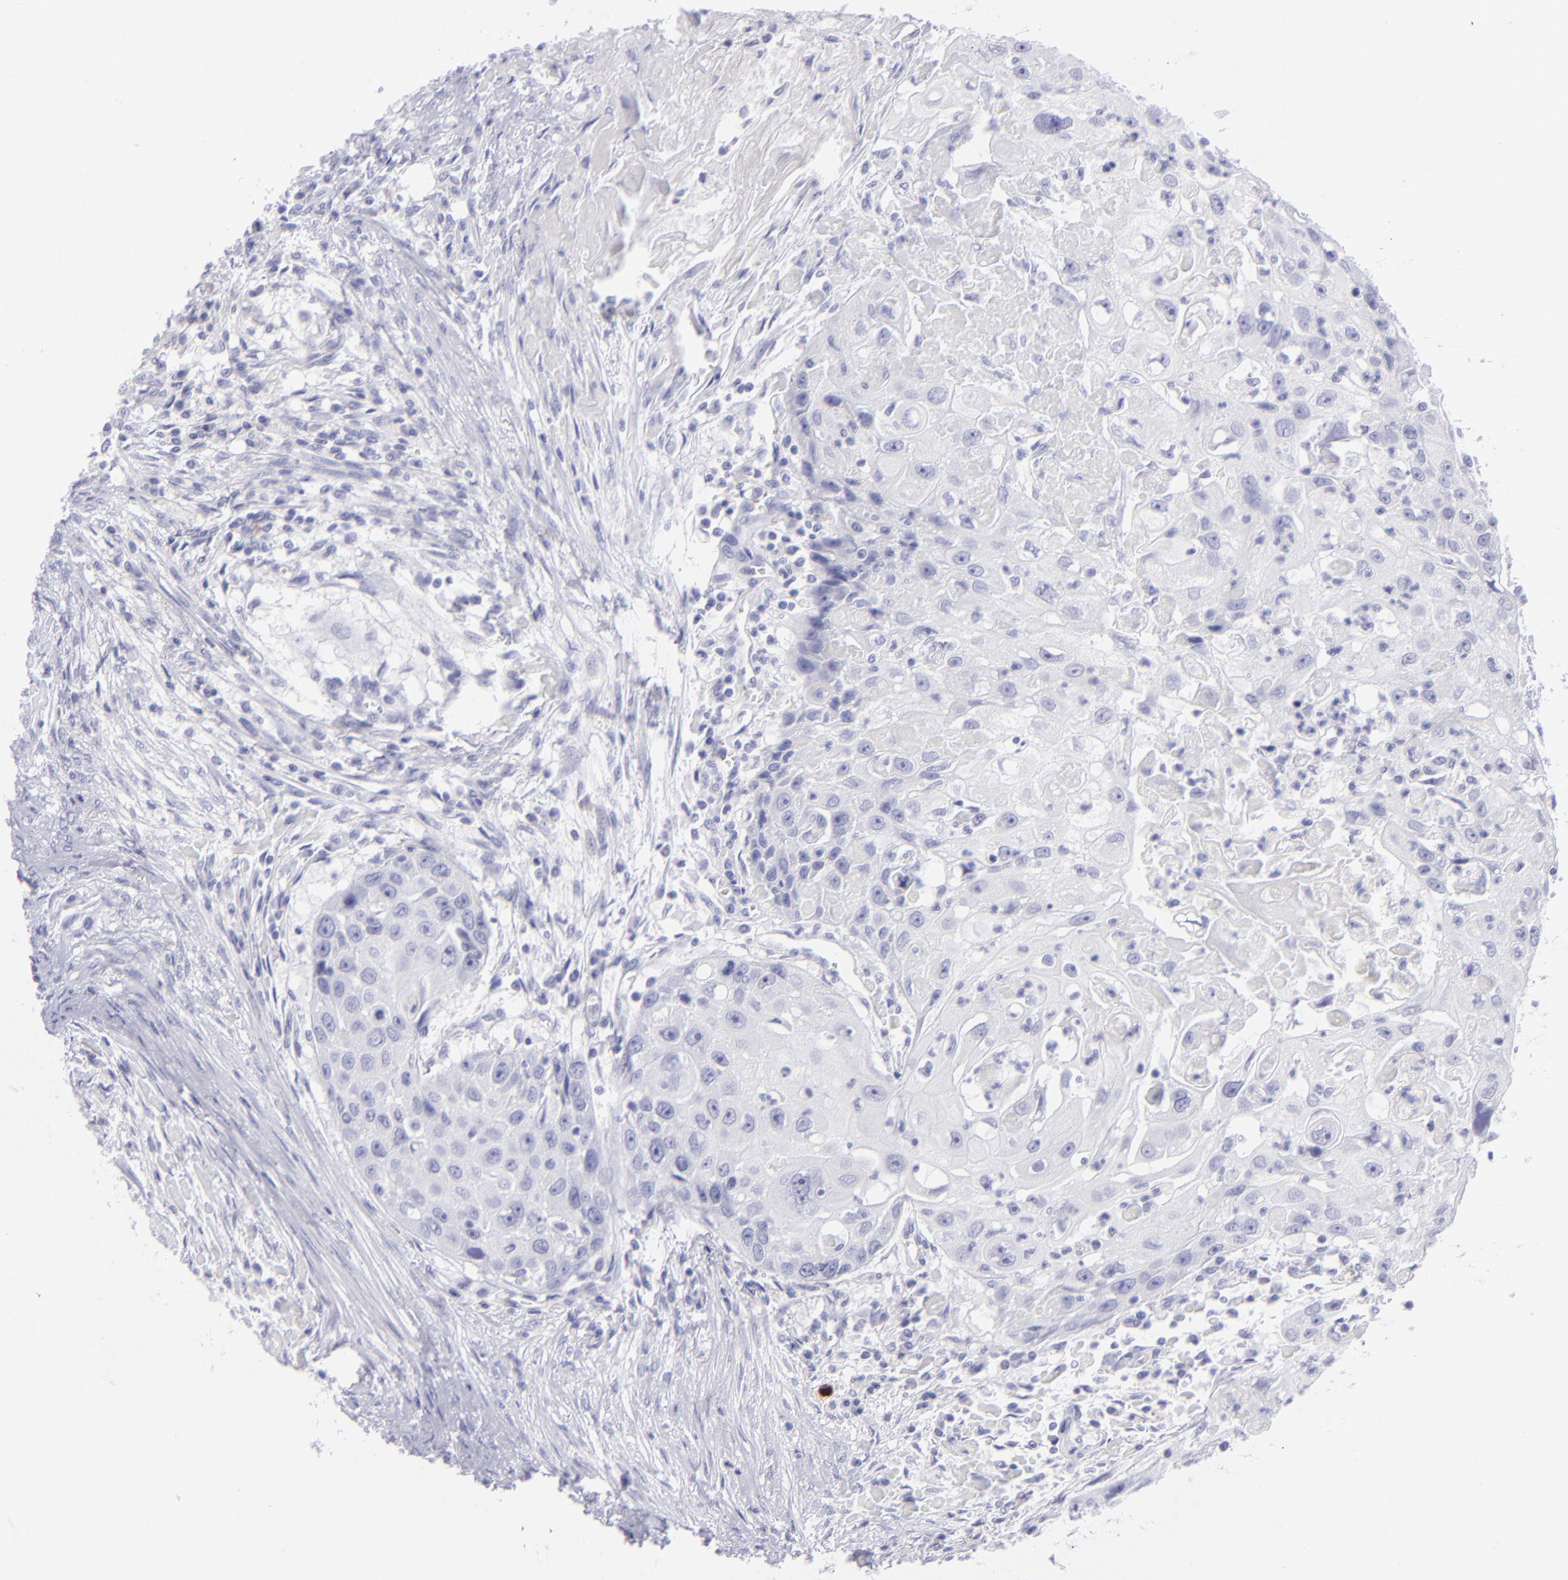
{"staining": {"intensity": "negative", "quantity": "none", "location": "none"}, "tissue": "head and neck cancer", "cell_type": "Tumor cells", "image_type": "cancer", "snomed": [{"axis": "morphology", "description": "Squamous cell carcinoma, NOS"}, {"axis": "topography", "description": "Head-Neck"}], "caption": "Human head and neck cancer stained for a protein using IHC exhibits no staining in tumor cells.", "gene": "SLC1A2", "patient": {"sex": "male", "age": 64}}